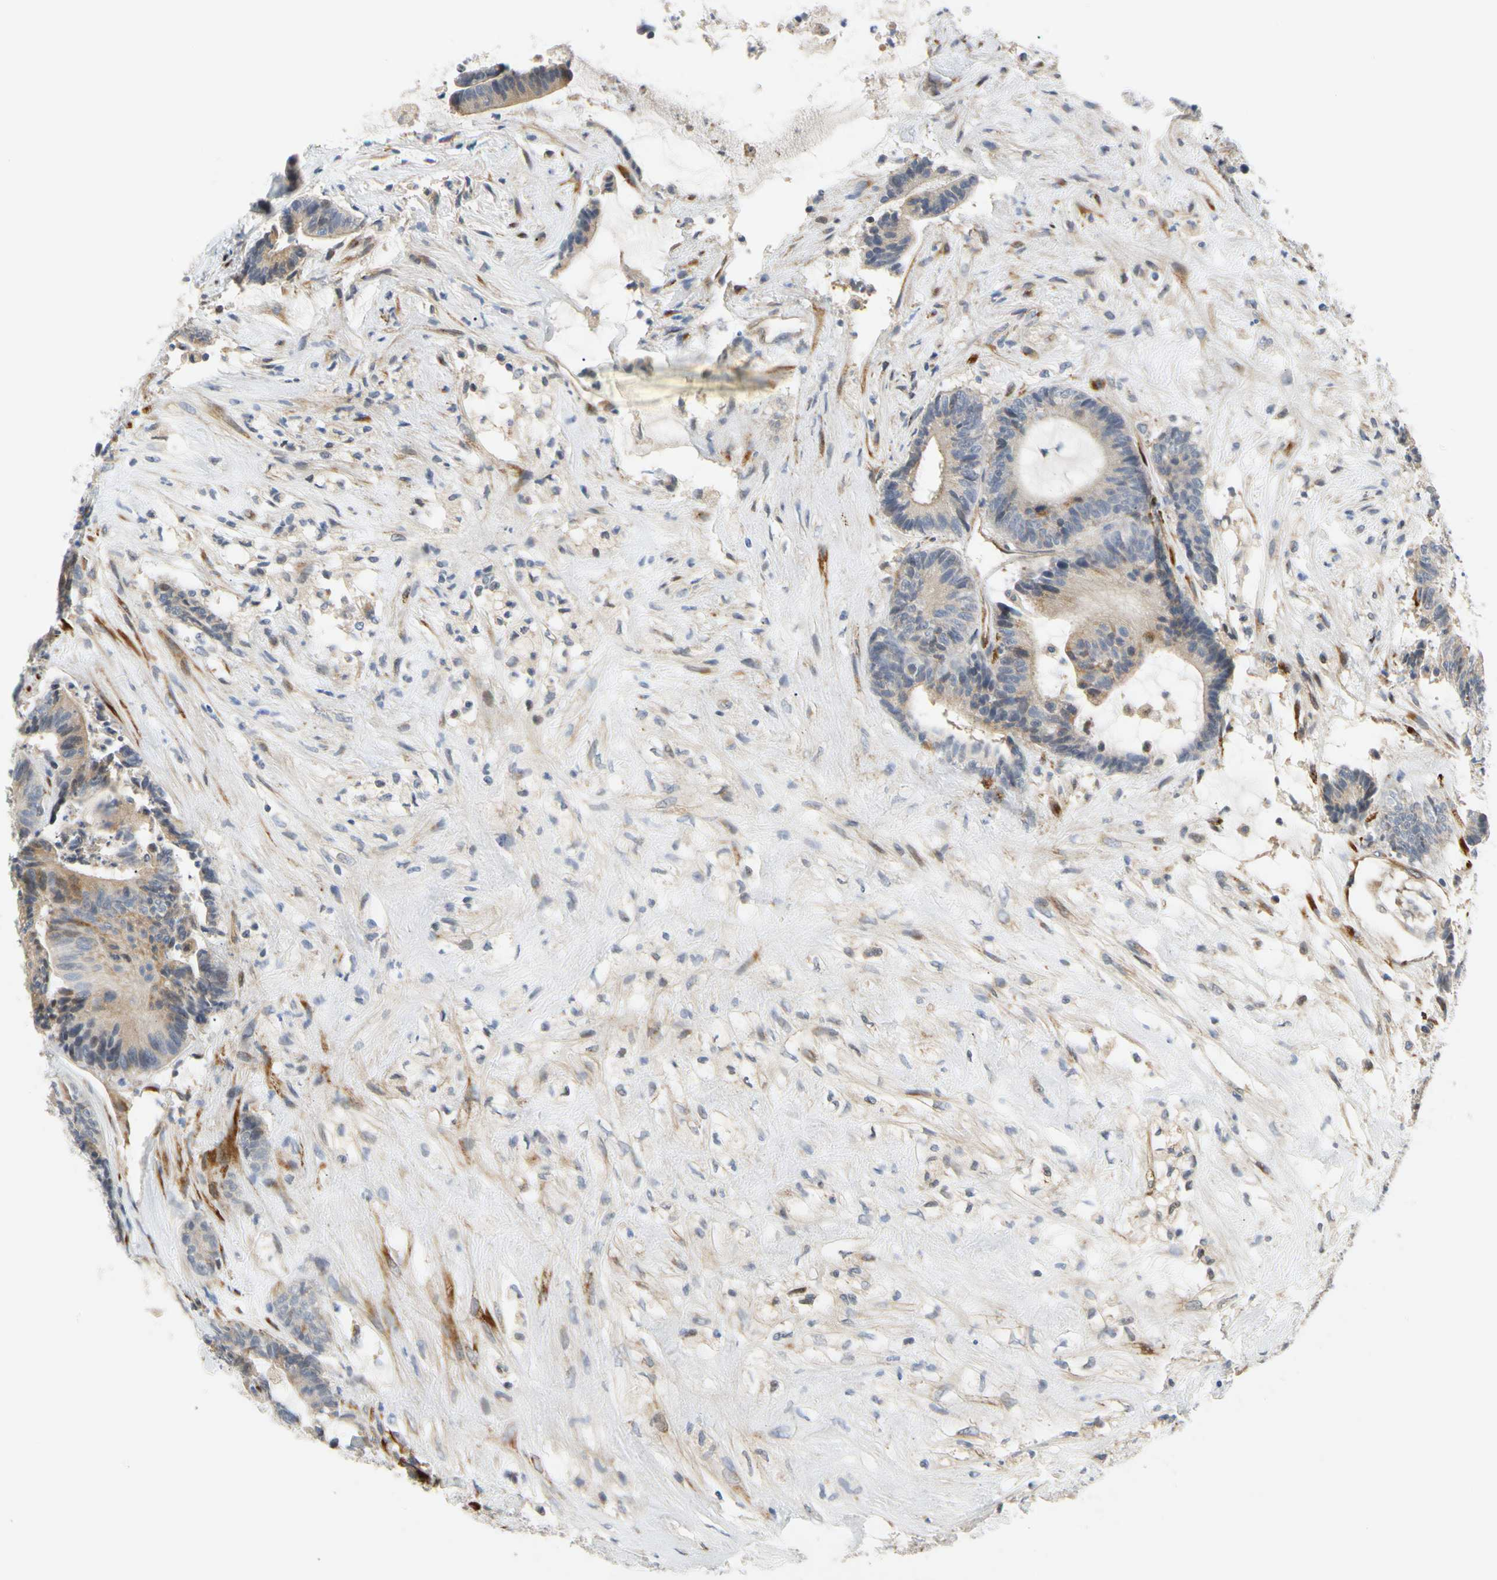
{"staining": {"intensity": "weak", "quantity": "25%-75%", "location": "cytoplasmic/membranous"}, "tissue": "colorectal cancer", "cell_type": "Tumor cells", "image_type": "cancer", "snomed": [{"axis": "morphology", "description": "Adenocarcinoma, NOS"}, {"axis": "topography", "description": "Colon"}], "caption": "Protein expression analysis of human colorectal cancer (adenocarcinoma) reveals weak cytoplasmic/membranous staining in approximately 25%-75% of tumor cells.", "gene": "ZNF236", "patient": {"sex": "female", "age": 84}}